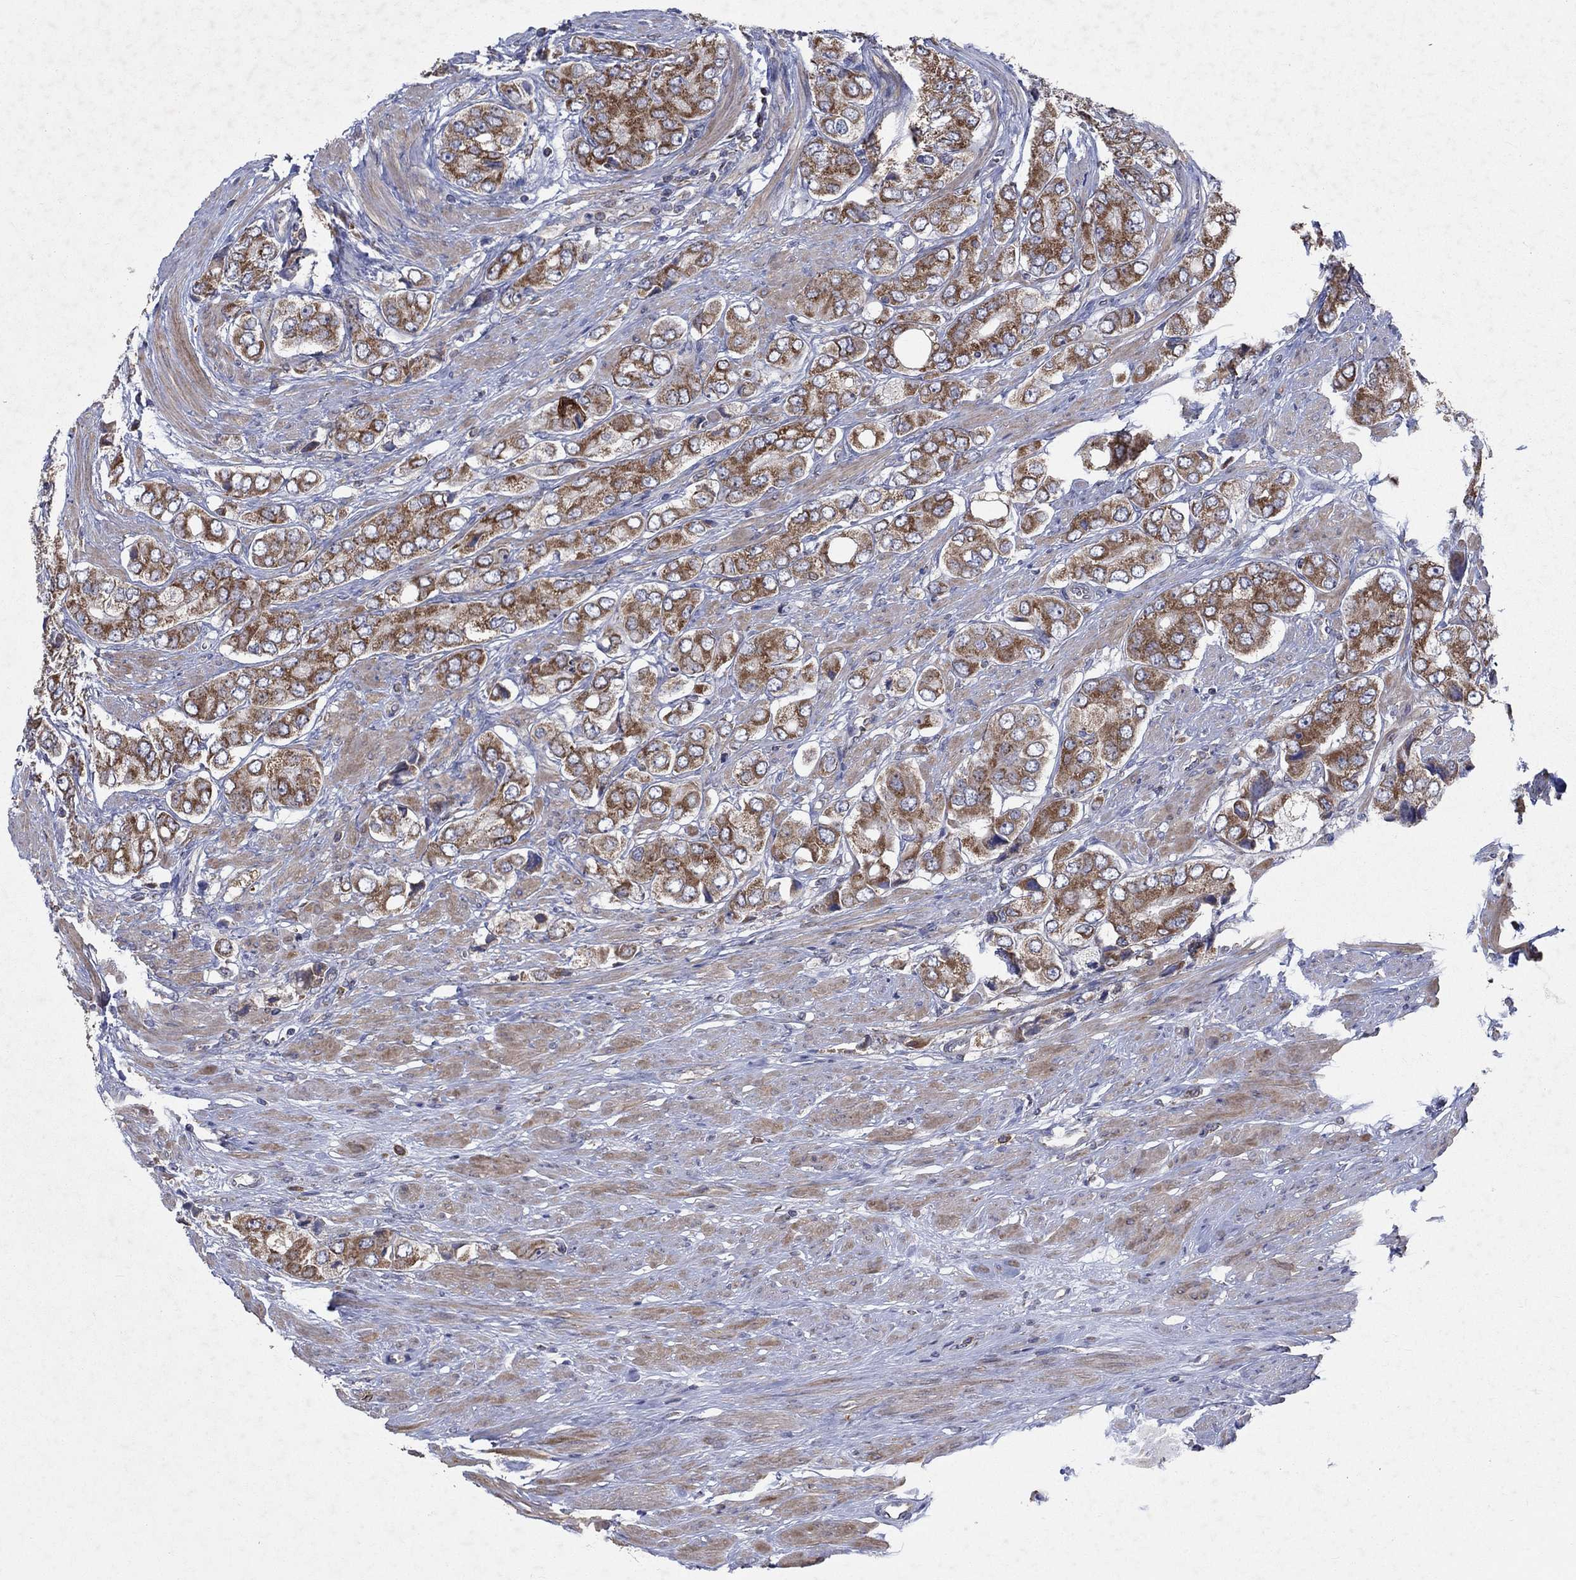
{"staining": {"intensity": "strong", "quantity": ">75%", "location": "cytoplasmic/membranous"}, "tissue": "prostate cancer", "cell_type": "Tumor cells", "image_type": "cancer", "snomed": [{"axis": "morphology", "description": "Adenocarcinoma, Low grade"}, {"axis": "topography", "description": "Prostate"}], "caption": "Immunohistochemical staining of adenocarcinoma (low-grade) (prostate) displays strong cytoplasmic/membranous protein staining in about >75% of tumor cells. (brown staining indicates protein expression, while blue staining denotes nuclei).", "gene": "NCEH1", "patient": {"sex": "male", "age": 69}}